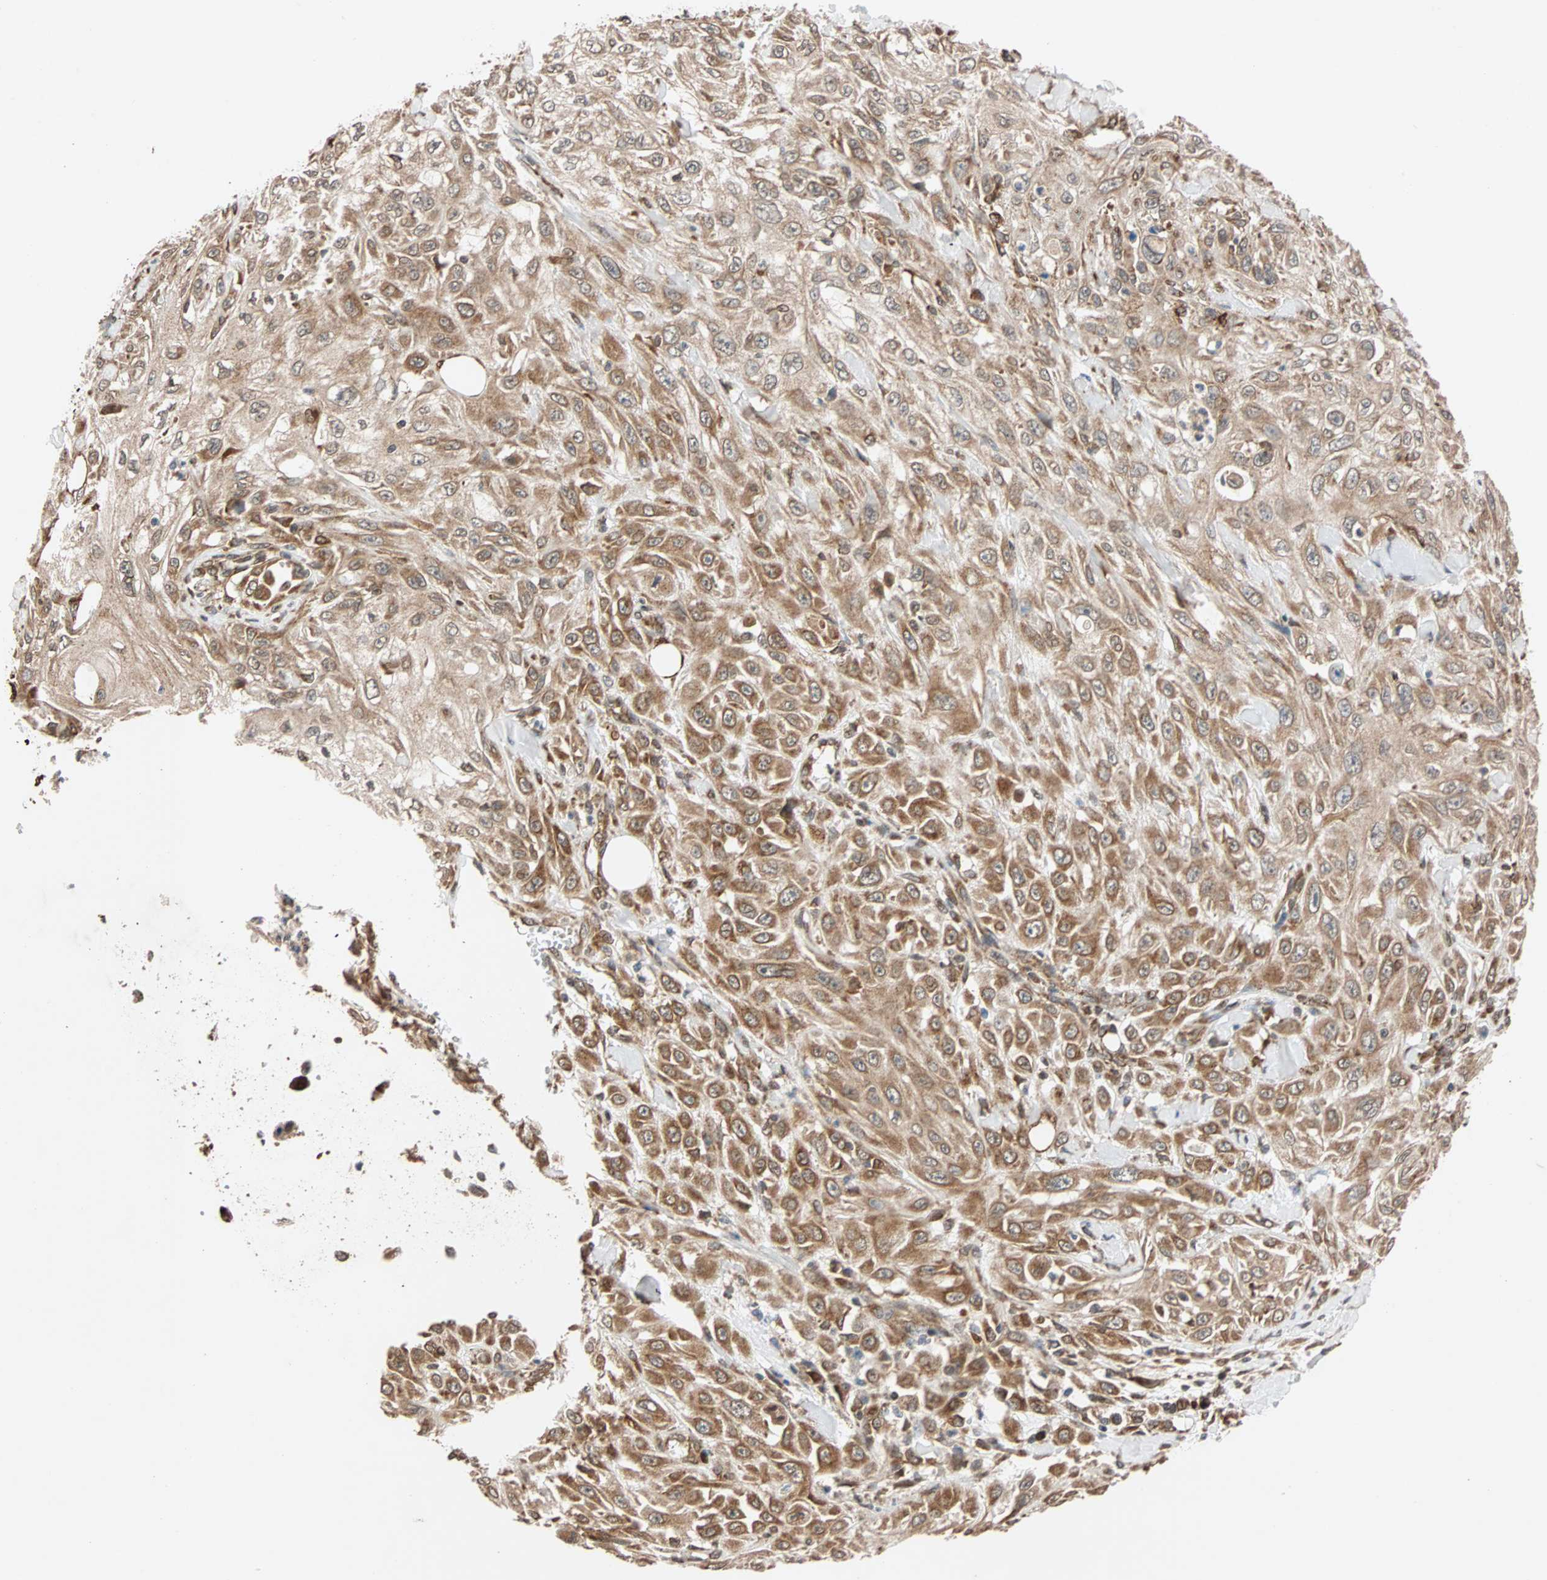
{"staining": {"intensity": "moderate", "quantity": ">75%", "location": "cytoplasmic/membranous"}, "tissue": "skin cancer", "cell_type": "Tumor cells", "image_type": "cancer", "snomed": [{"axis": "morphology", "description": "Squamous cell carcinoma, NOS"}, {"axis": "morphology", "description": "Squamous cell carcinoma, metastatic, NOS"}, {"axis": "topography", "description": "Skin"}, {"axis": "topography", "description": "Lymph node"}], "caption": "Tumor cells display moderate cytoplasmic/membranous positivity in approximately >75% of cells in skin squamous cell carcinoma. (IHC, brightfield microscopy, high magnification).", "gene": "AUP1", "patient": {"sex": "male", "age": 75}}